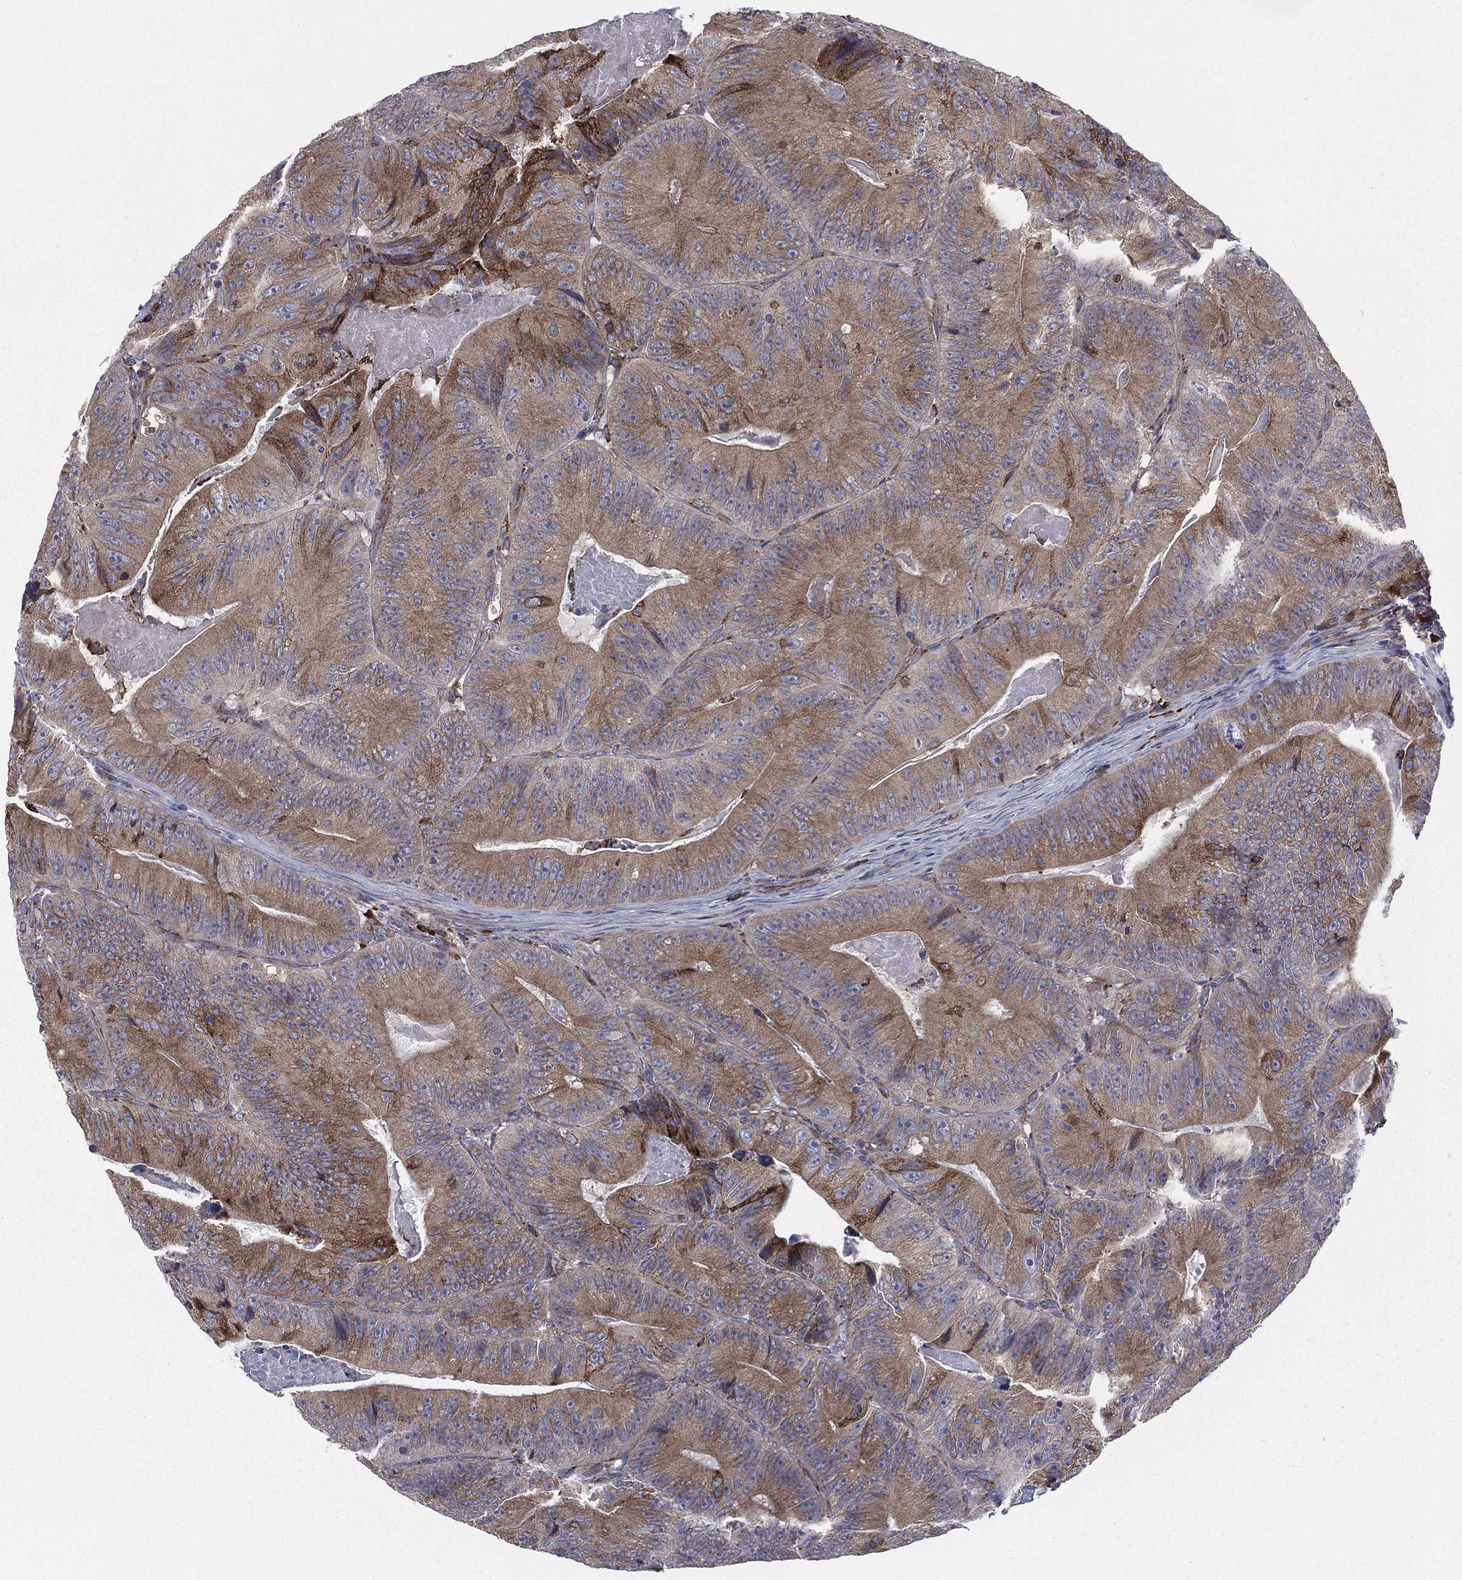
{"staining": {"intensity": "moderate", "quantity": ">75%", "location": "cytoplasmic/membranous"}, "tissue": "colorectal cancer", "cell_type": "Tumor cells", "image_type": "cancer", "snomed": [{"axis": "morphology", "description": "Adenocarcinoma, NOS"}, {"axis": "topography", "description": "Colon"}], "caption": "Immunohistochemistry (IHC) histopathology image of neoplastic tissue: human colorectal cancer stained using IHC demonstrates medium levels of moderate protein expression localized specifically in the cytoplasmic/membranous of tumor cells, appearing as a cytoplasmic/membranous brown color.", "gene": "CCDC159", "patient": {"sex": "female", "age": 86}}